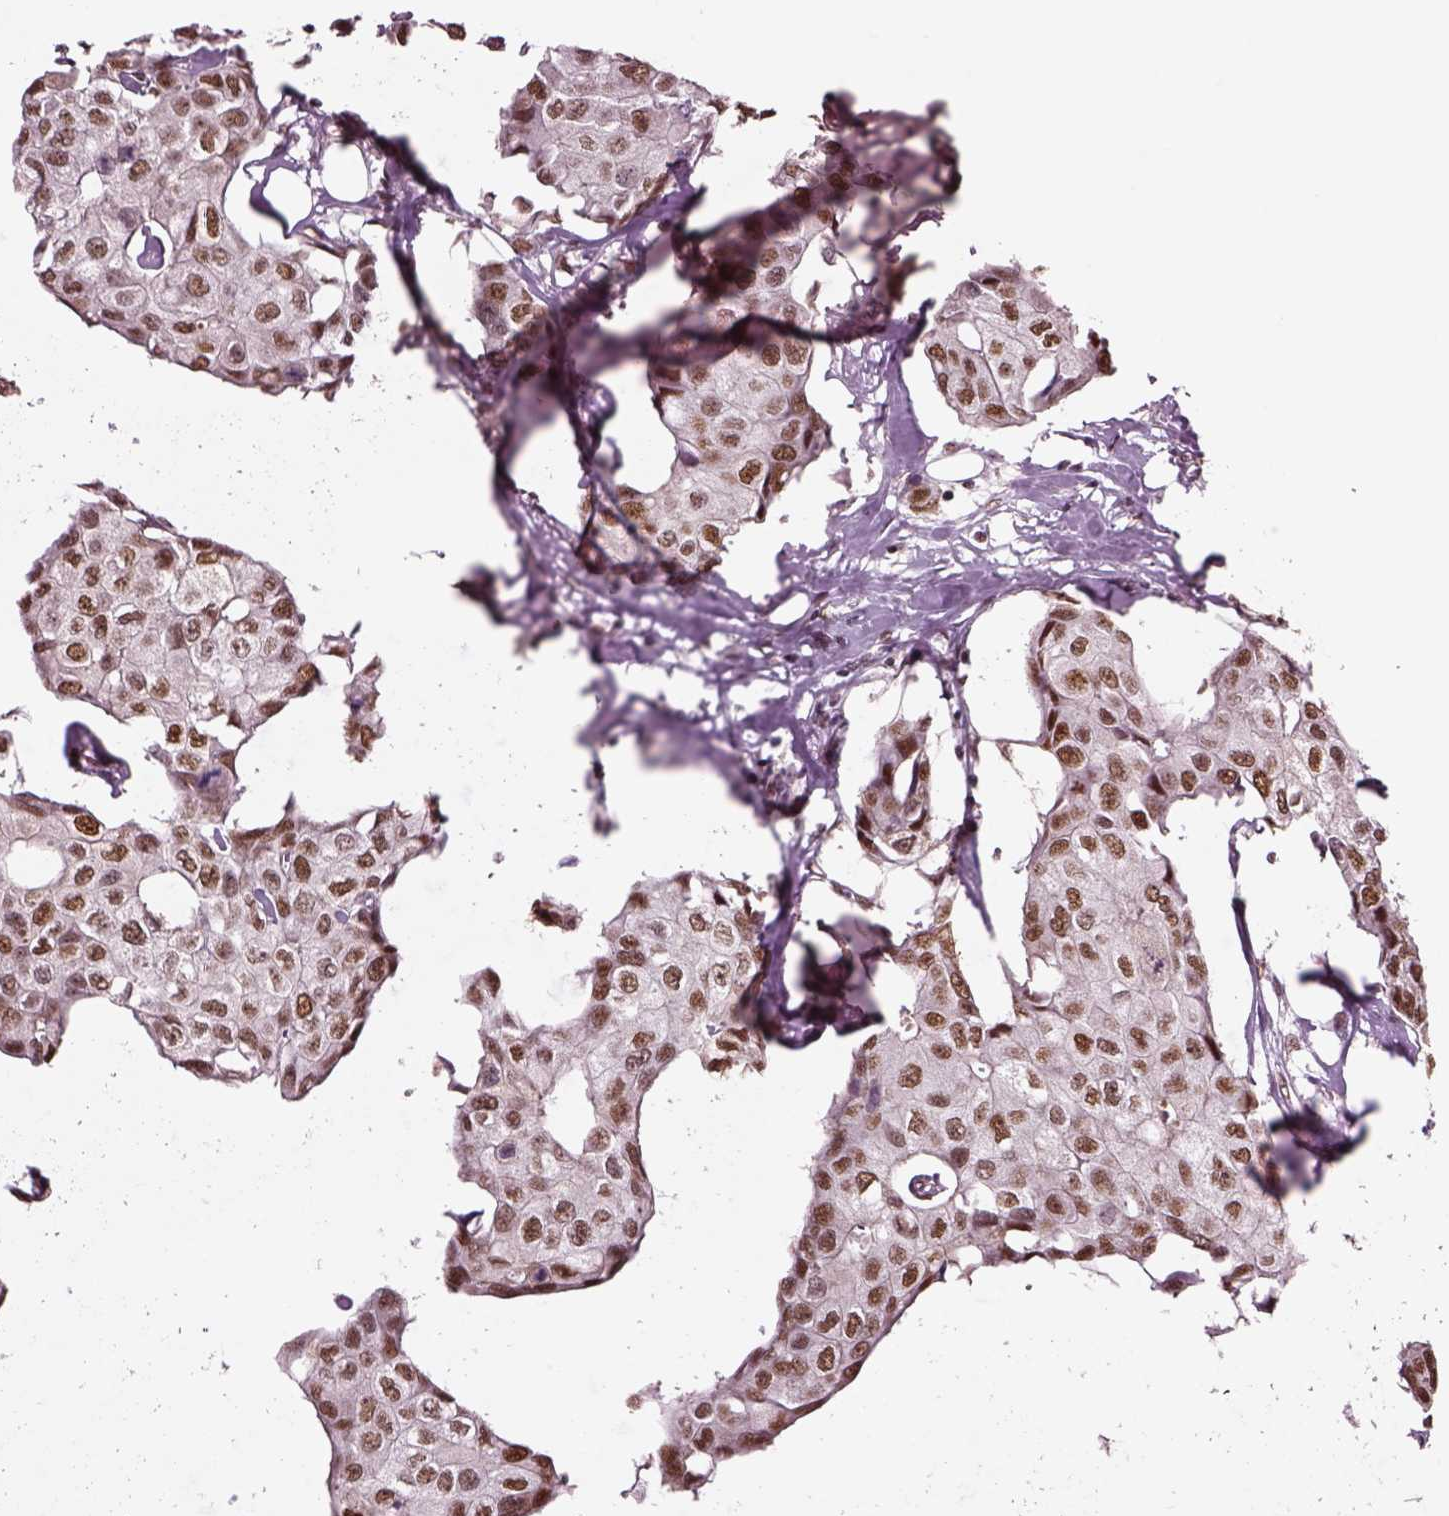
{"staining": {"intensity": "strong", "quantity": ">75%", "location": "nuclear"}, "tissue": "breast cancer", "cell_type": "Tumor cells", "image_type": "cancer", "snomed": [{"axis": "morphology", "description": "Duct carcinoma"}, {"axis": "topography", "description": "Breast"}], "caption": "The photomicrograph shows staining of breast cancer, revealing strong nuclear protein staining (brown color) within tumor cells.", "gene": "SEPHS1", "patient": {"sex": "female", "age": 80}}